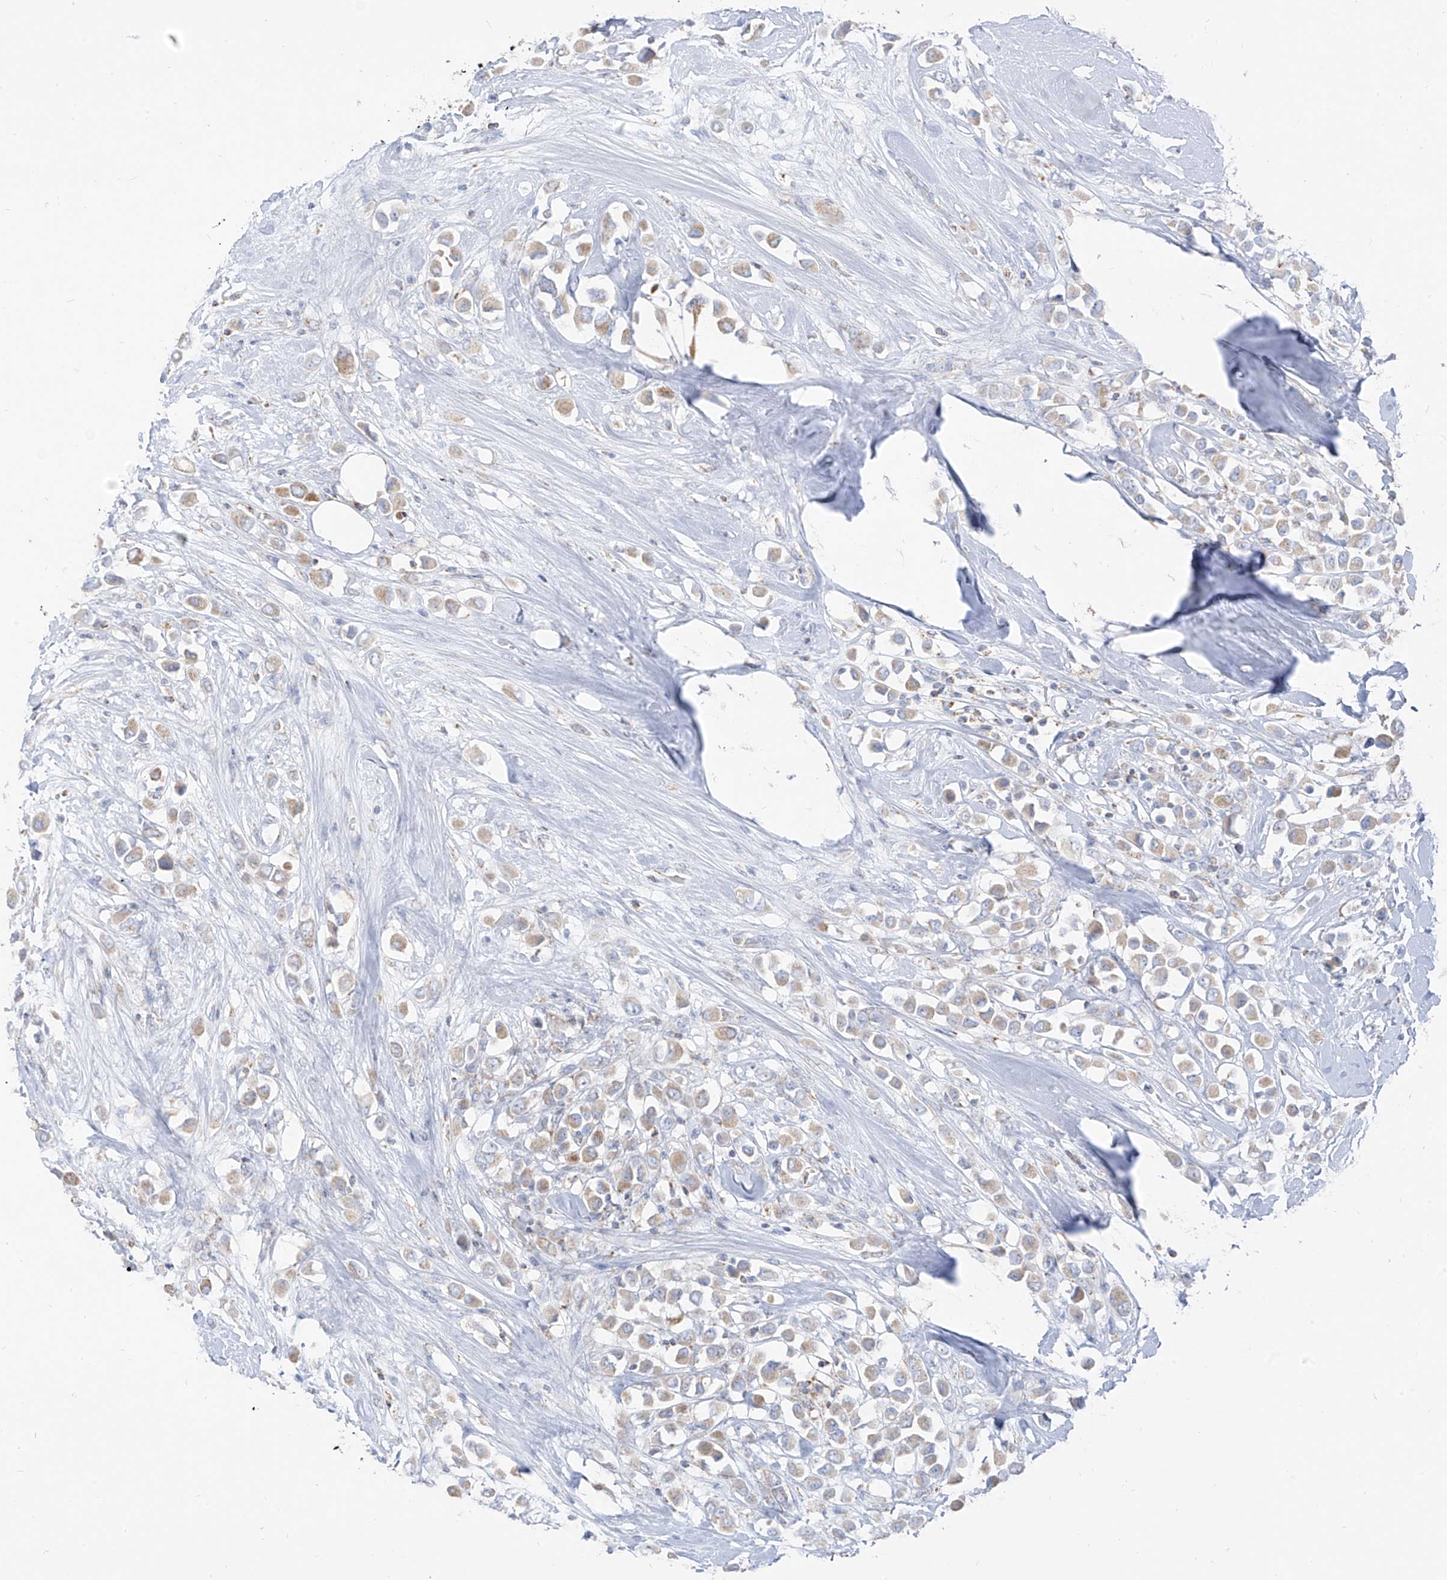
{"staining": {"intensity": "weak", "quantity": ">75%", "location": "cytoplasmic/membranous"}, "tissue": "breast cancer", "cell_type": "Tumor cells", "image_type": "cancer", "snomed": [{"axis": "morphology", "description": "Duct carcinoma"}, {"axis": "topography", "description": "Breast"}], "caption": "IHC photomicrograph of neoplastic tissue: breast invasive ductal carcinoma stained using immunohistochemistry demonstrates low levels of weak protein expression localized specifically in the cytoplasmic/membranous of tumor cells, appearing as a cytoplasmic/membranous brown color.", "gene": "ETHE1", "patient": {"sex": "female", "age": 61}}